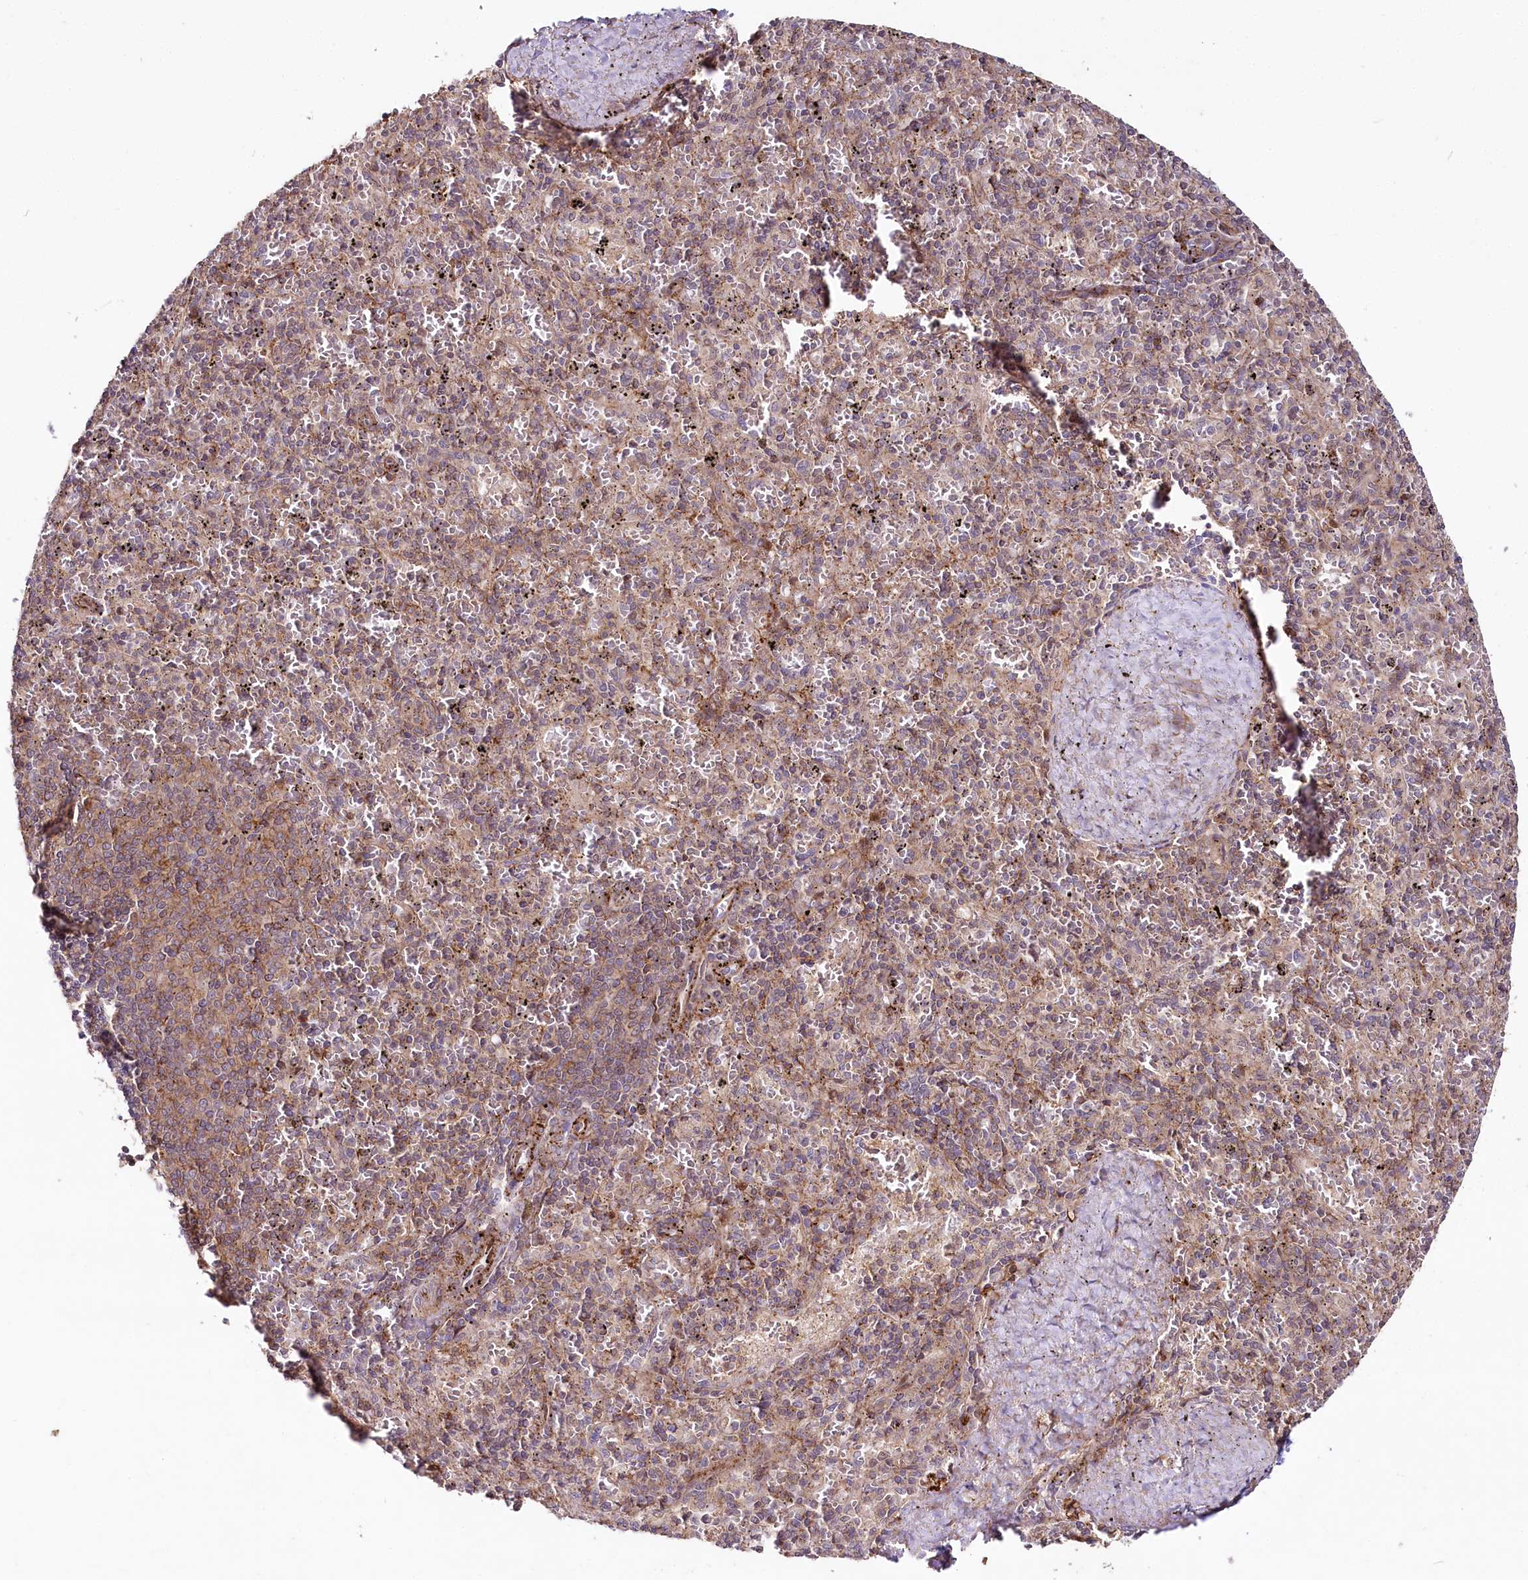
{"staining": {"intensity": "weak", "quantity": "25%-75%", "location": "cytoplasmic/membranous"}, "tissue": "spleen", "cell_type": "Cells in red pulp", "image_type": "normal", "snomed": [{"axis": "morphology", "description": "Normal tissue, NOS"}, {"axis": "topography", "description": "Spleen"}], "caption": "This photomicrograph displays unremarkable spleen stained with IHC to label a protein in brown. The cytoplasmic/membranous of cells in red pulp show weak positivity for the protein. Nuclei are counter-stained blue.", "gene": "PHLDB1", "patient": {"sex": "male", "age": 82}}